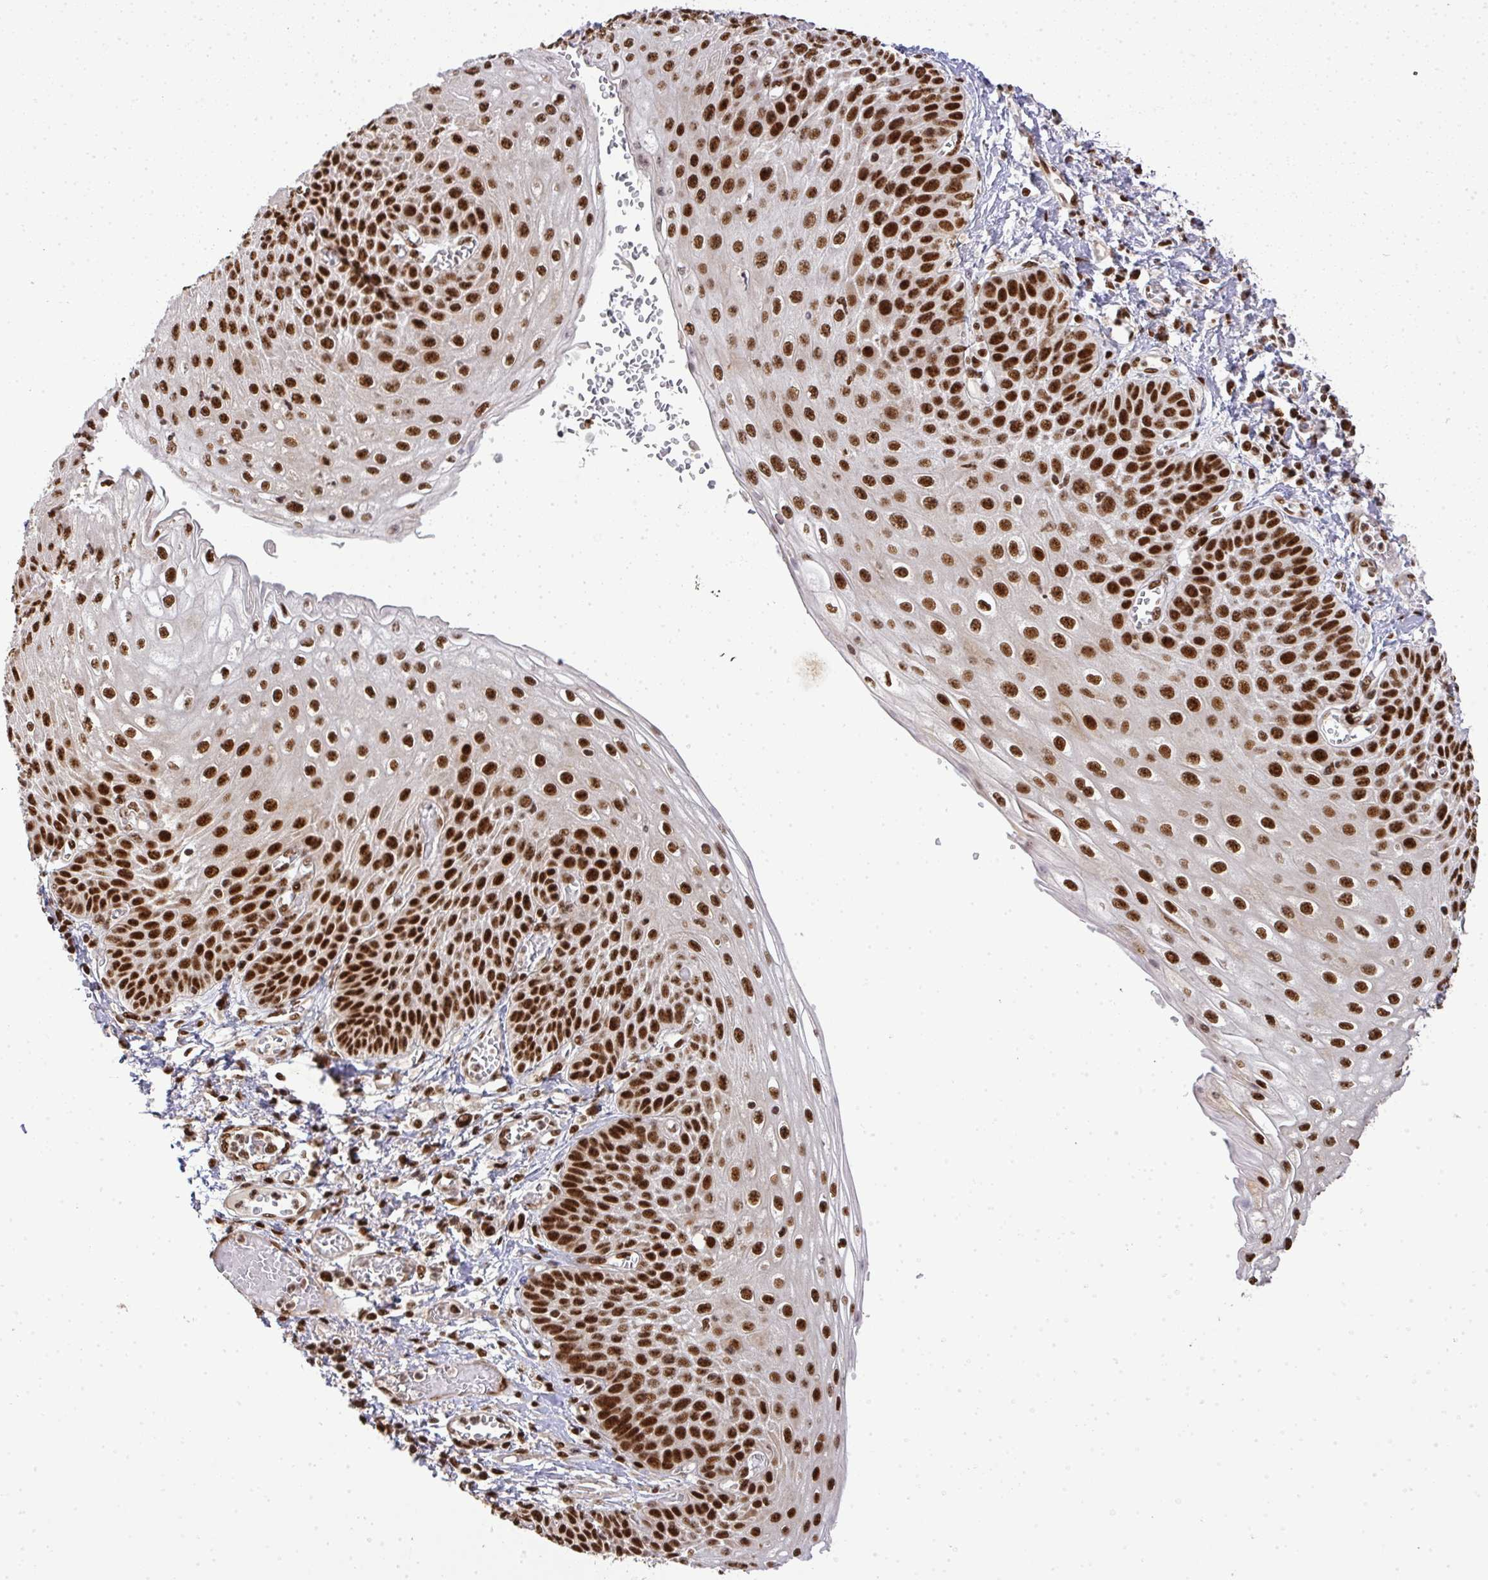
{"staining": {"intensity": "strong", "quantity": ">75%", "location": "nuclear"}, "tissue": "esophagus", "cell_type": "Squamous epithelial cells", "image_type": "normal", "snomed": [{"axis": "morphology", "description": "Normal tissue, NOS"}, {"axis": "morphology", "description": "Adenocarcinoma, NOS"}, {"axis": "topography", "description": "Esophagus"}], "caption": "Immunohistochemistry of benign human esophagus demonstrates high levels of strong nuclear staining in about >75% of squamous epithelial cells. Nuclei are stained in blue.", "gene": "U2AF1L4", "patient": {"sex": "male", "age": 81}}